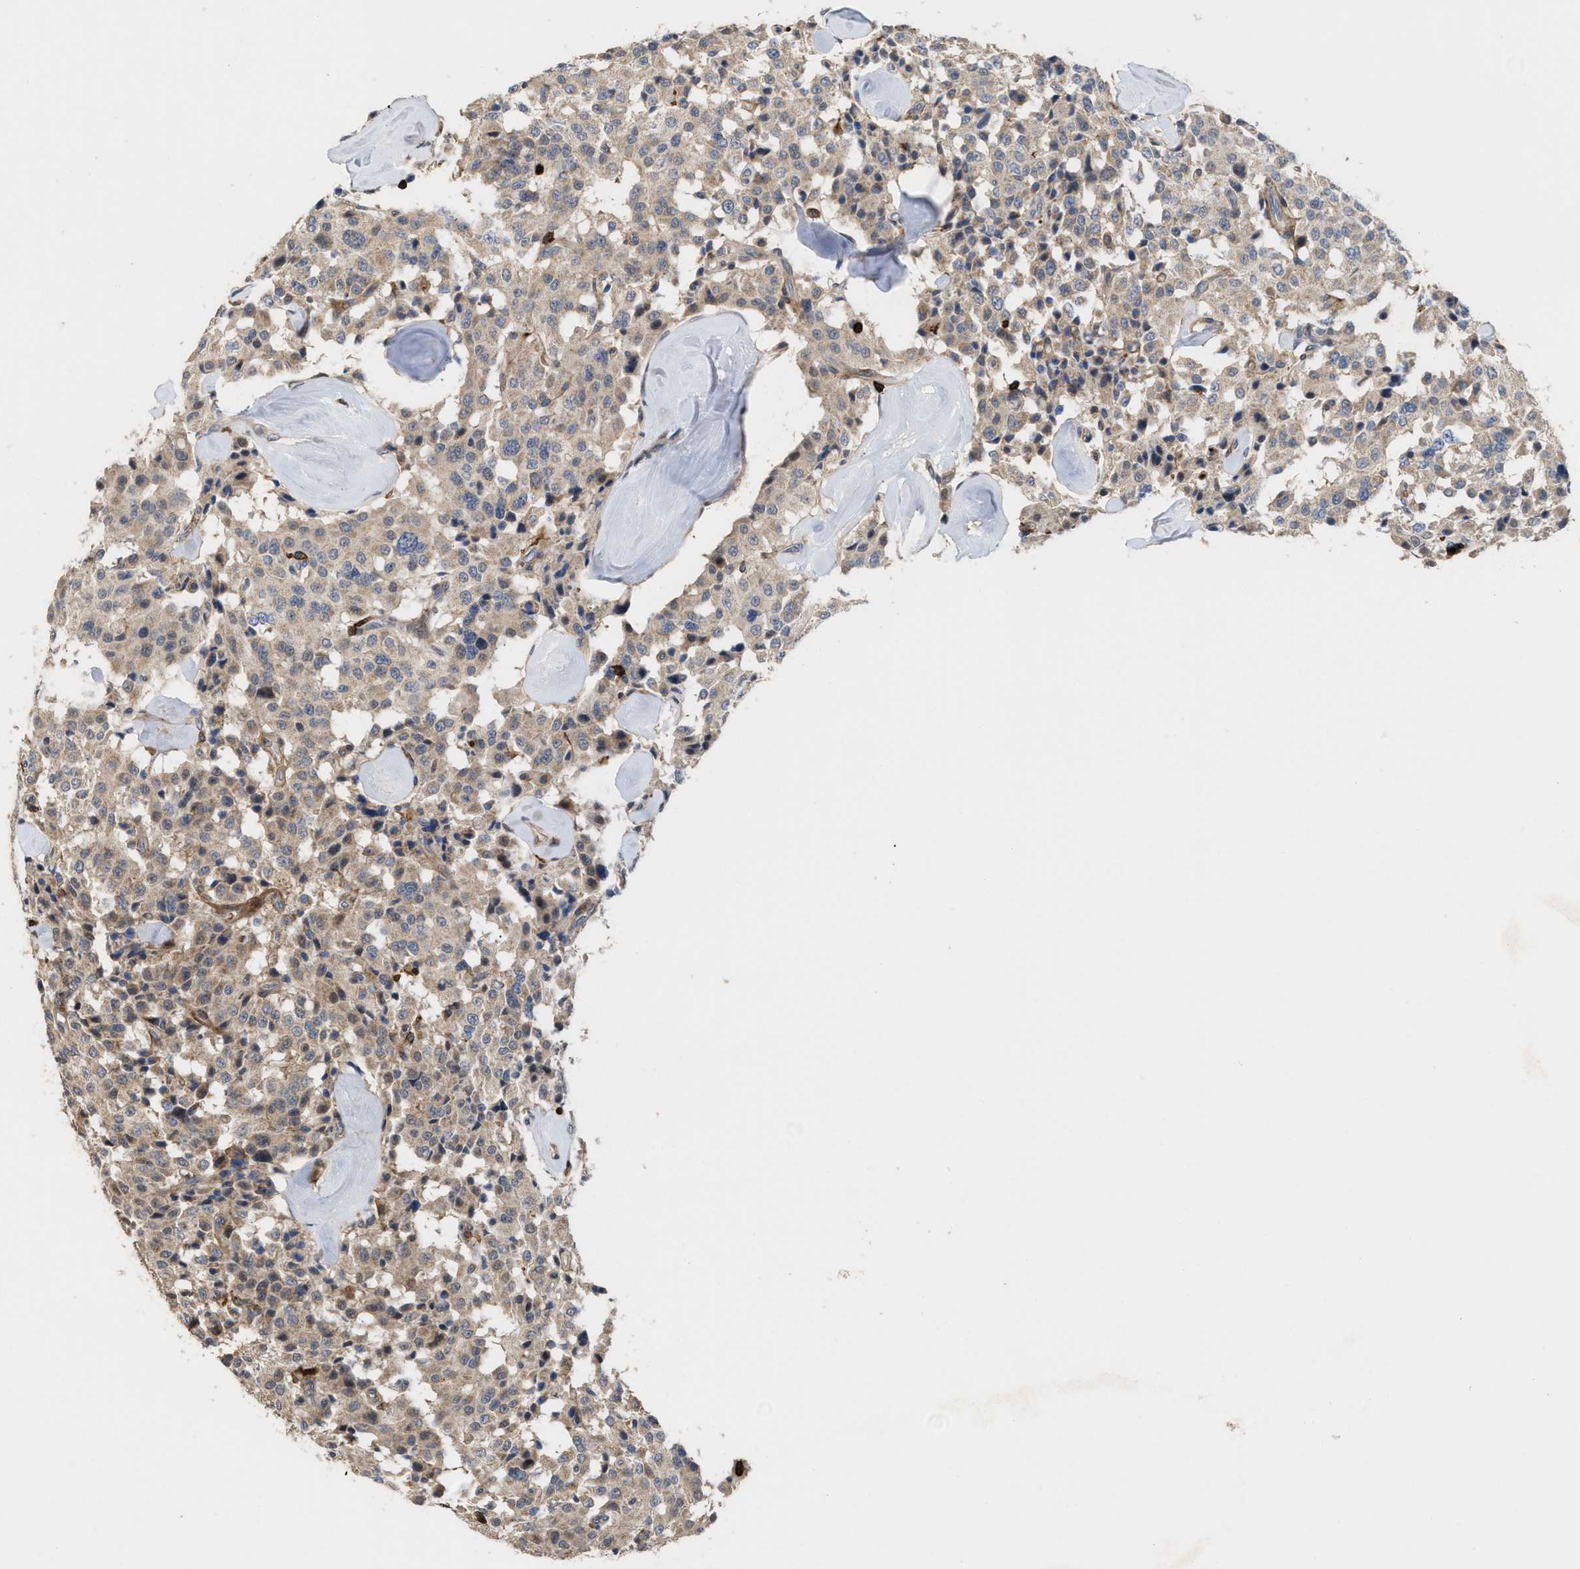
{"staining": {"intensity": "weak", "quantity": ">75%", "location": "cytoplasmic/membranous"}, "tissue": "carcinoid", "cell_type": "Tumor cells", "image_type": "cancer", "snomed": [{"axis": "morphology", "description": "Carcinoid, malignant, NOS"}, {"axis": "topography", "description": "Lung"}], "caption": "Protein staining of carcinoid (malignant) tissue demonstrates weak cytoplasmic/membranous staining in approximately >75% of tumor cells. (Stains: DAB (3,3'-diaminobenzidine) in brown, nuclei in blue, Microscopy: brightfield microscopy at high magnification).", "gene": "PTPRE", "patient": {"sex": "male", "age": 30}}